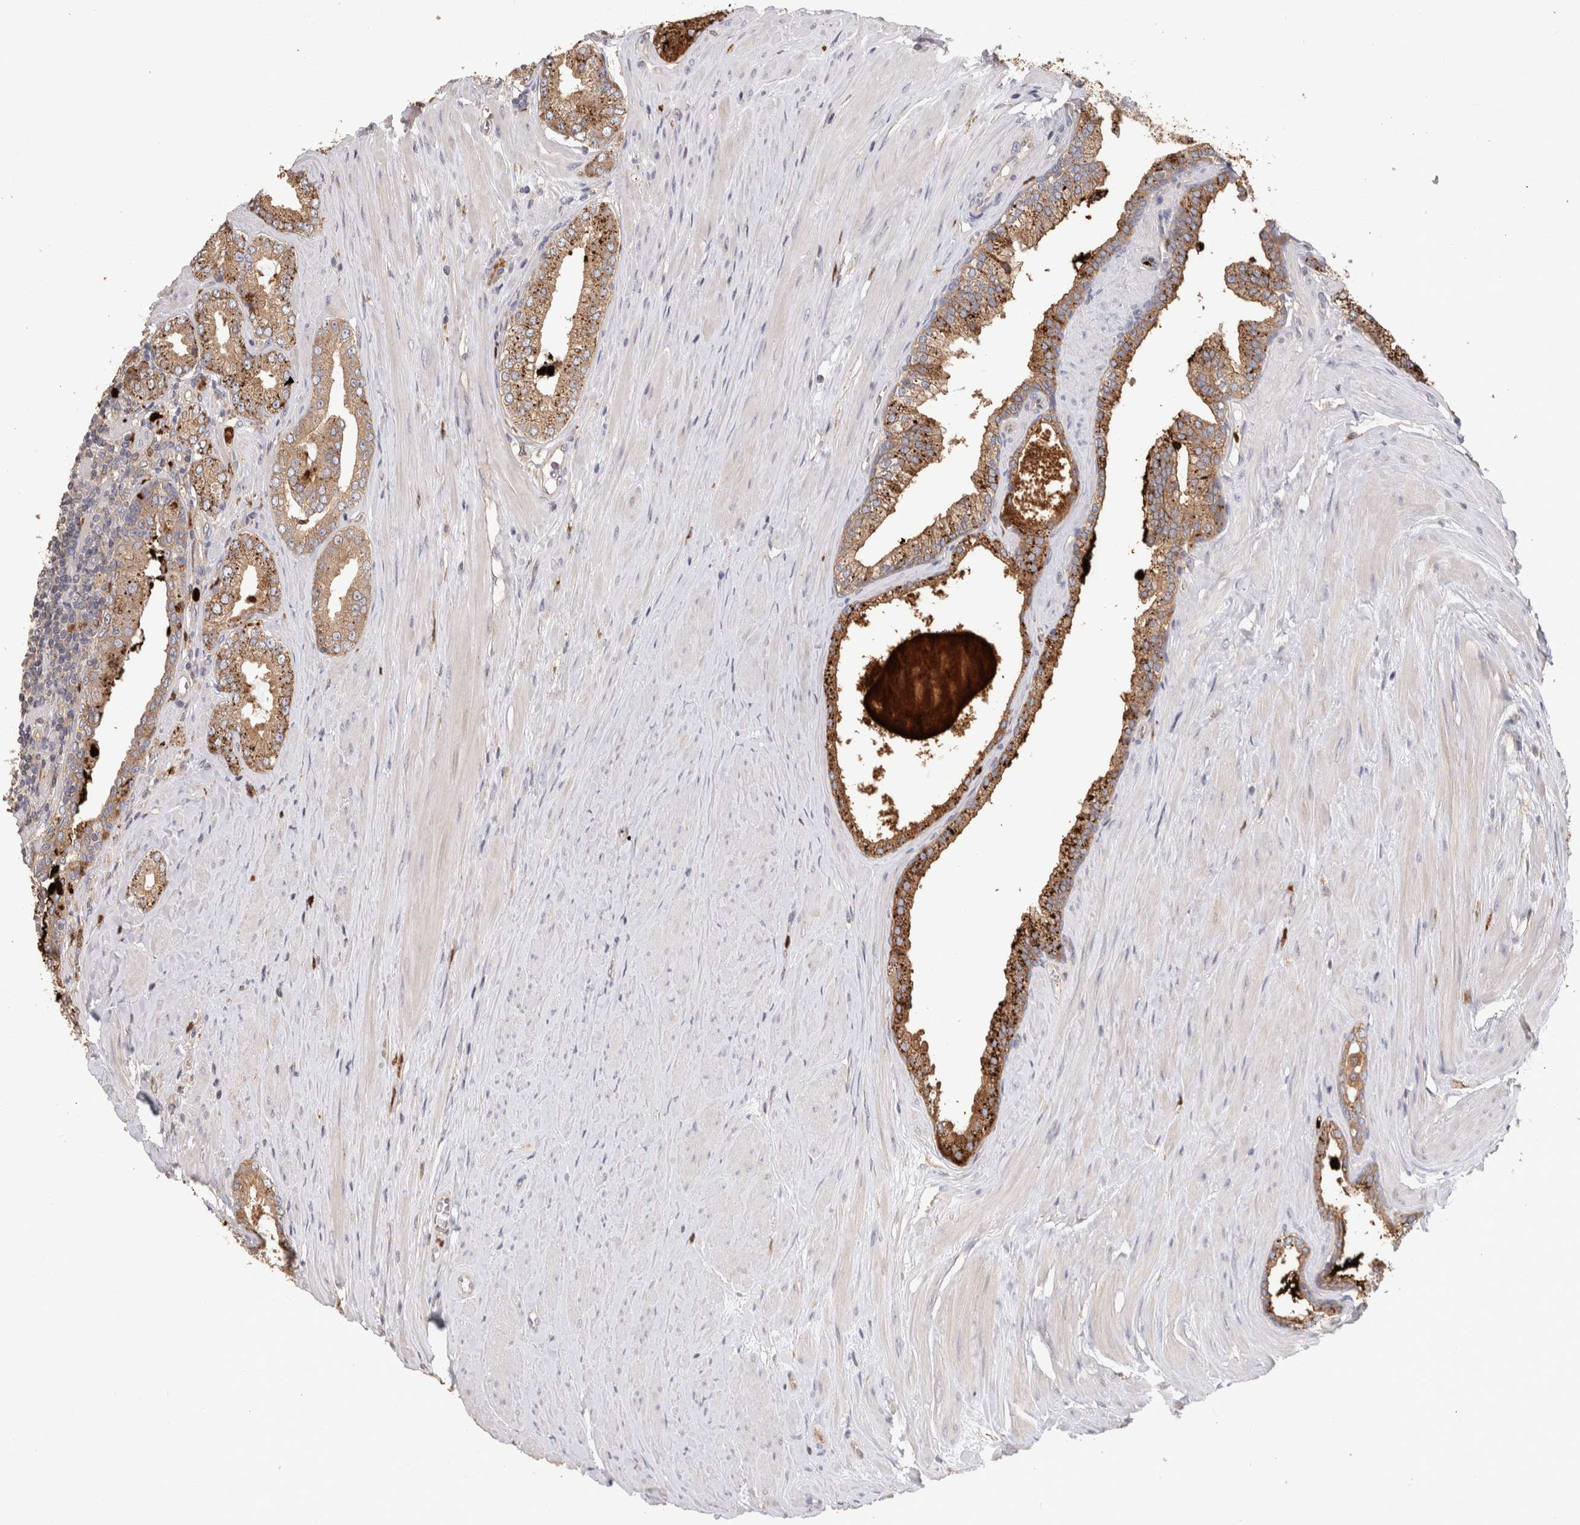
{"staining": {"intensity": "moderate", "quantity": ">75%", "location": "cytoplasmic/membranous"}, "tissue": "prostate cancer", "cell_type": "Tumor cells", "image_type": "cancer", "snomed": [{"axis": "morphology", "description": "Adenocarcinoma, Low grade"}, {"axis": "topography", "description": "Prostate"}], "caption": "A photomicrograph of human prostate cancer (low-grade adenocarcinoma) stained for a protein shows moderate cytoplasmic/membranous brown staining in tumor cells. The staining was performed using DAB, with brown indicating positive protein expression. Nuclei are stained blue with hematoxylin.", "gene": "NXT2", "patient": {"sex": "male", "age": 62}}